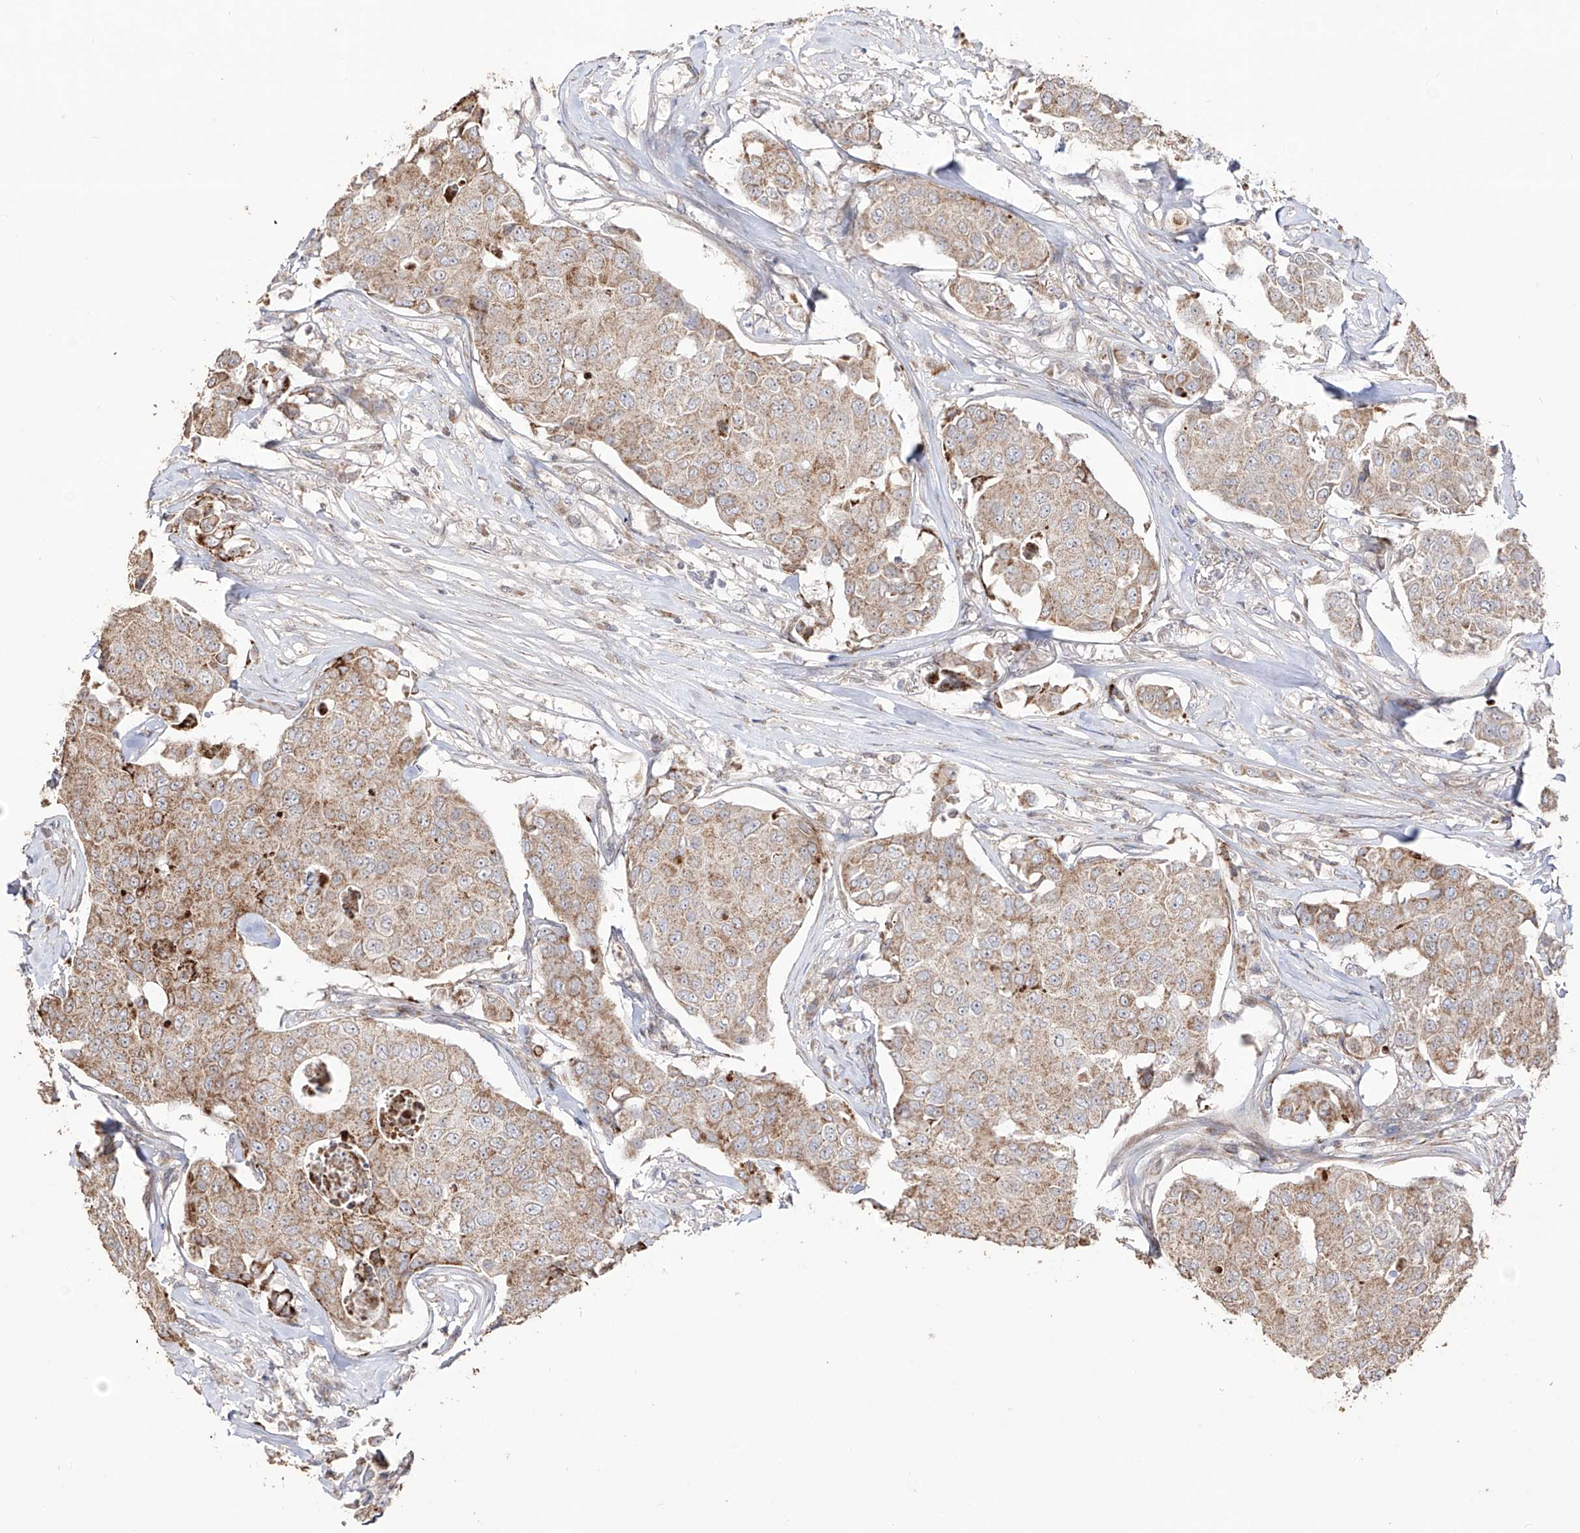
{"staining": {"intensity": "weak", "quantity": ">75%", "location": "cytoplasmic/membranous"}, "tissue": "breast cancer", "cell_type": "Tumor cells", "image_type": "cancer", "snomed": [{"axis": "morphology", "description": "Duct carcinoma"}, {"axis": "topography", "description": "Breast"}], "caption": "The image demonstrates staining of breast cancer, revealing weak cytoplasmic/membranous protein positivity (brown color) within tumor cells.", "gene": "YKT6", "patient": {"sex": "female", "age": 80}}